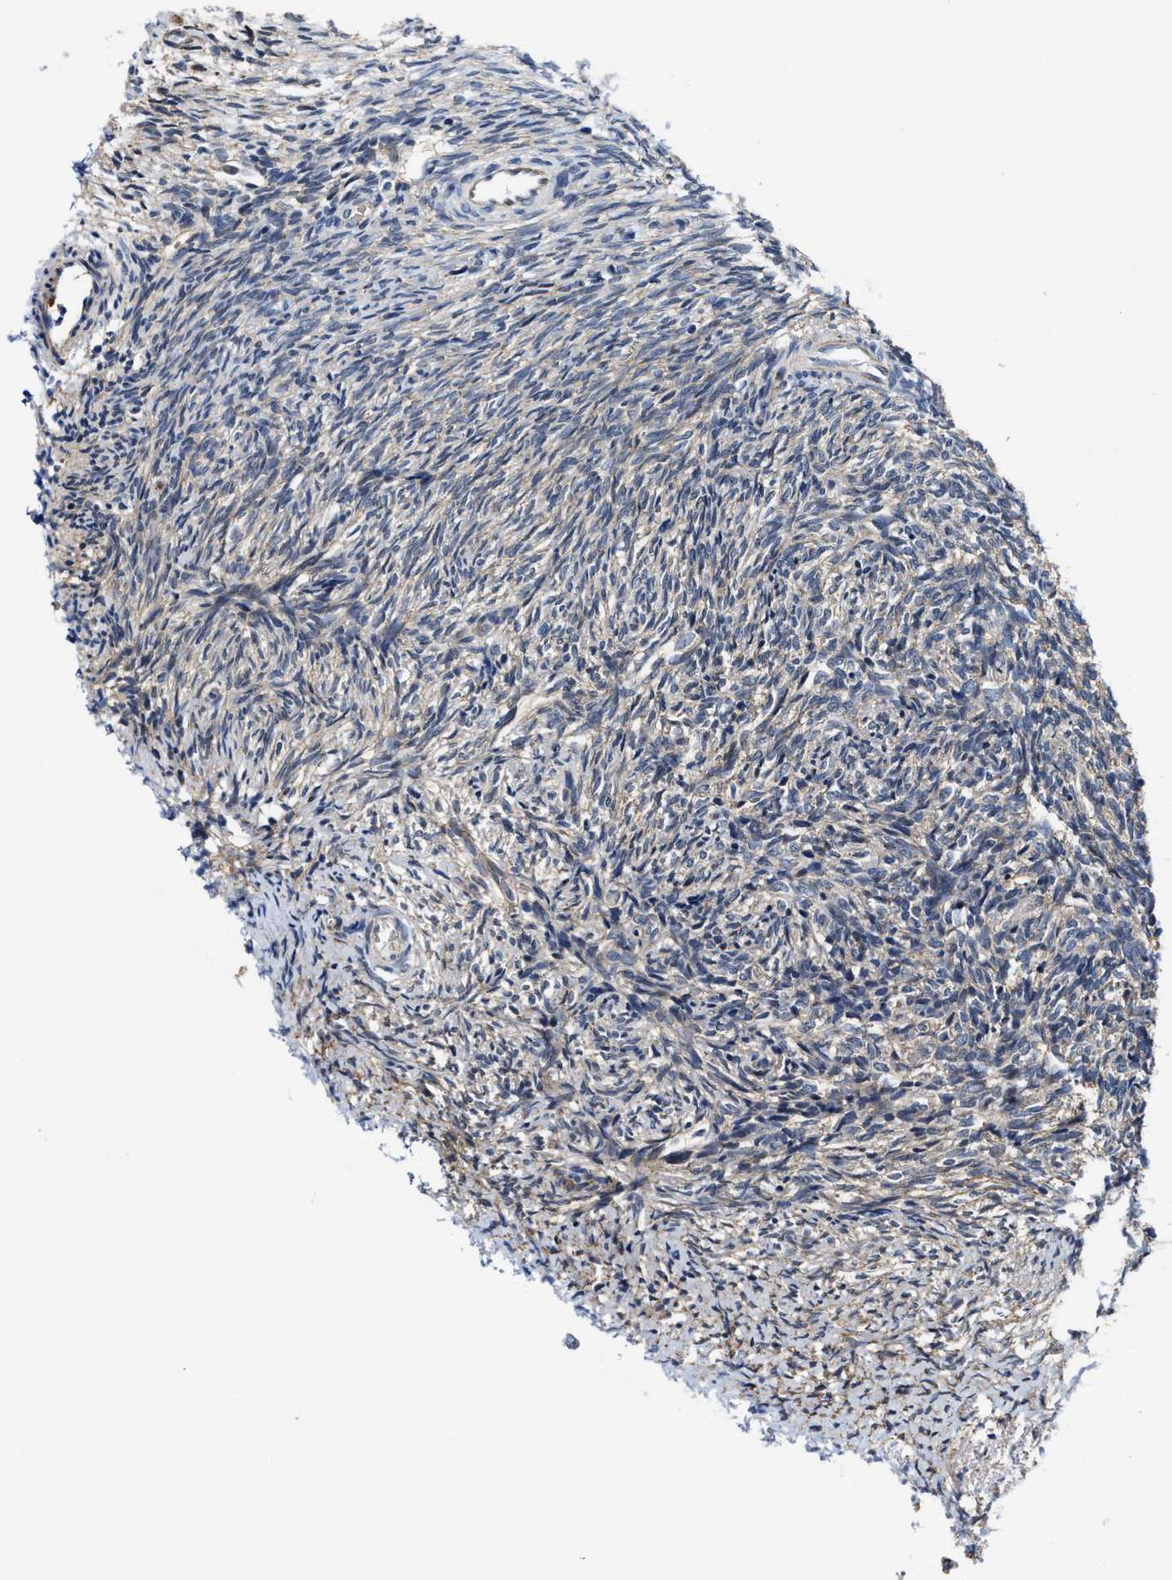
{"staining": {"intensity": "weak", "quantity": "<25%", "location": "cytoplasmic/membranous"}, "tissue": "ovary", "cell_type": "Ovarian stroma cells", "image_type": "normal", "snomed": [{"axis": "morphology", "description": "Normal tissue, NOS"}, {"axis": "topography", "description": "Ovary"}], "caption": "High magnification brightfield microscopy of benign ovary stained with DAB (brown) and counterstained with hematoxylin (blue): ovarian stroma cells show no significant expression. The staining was performed using DAB (3,3'-diaminobenzidine) to visualize the protein expression in brown, while the nuclei were stained in blue with hematoxylin (Magnification: 20x).", "gene": "GHITM", "patient": {"sex": "female", "age": 41}}